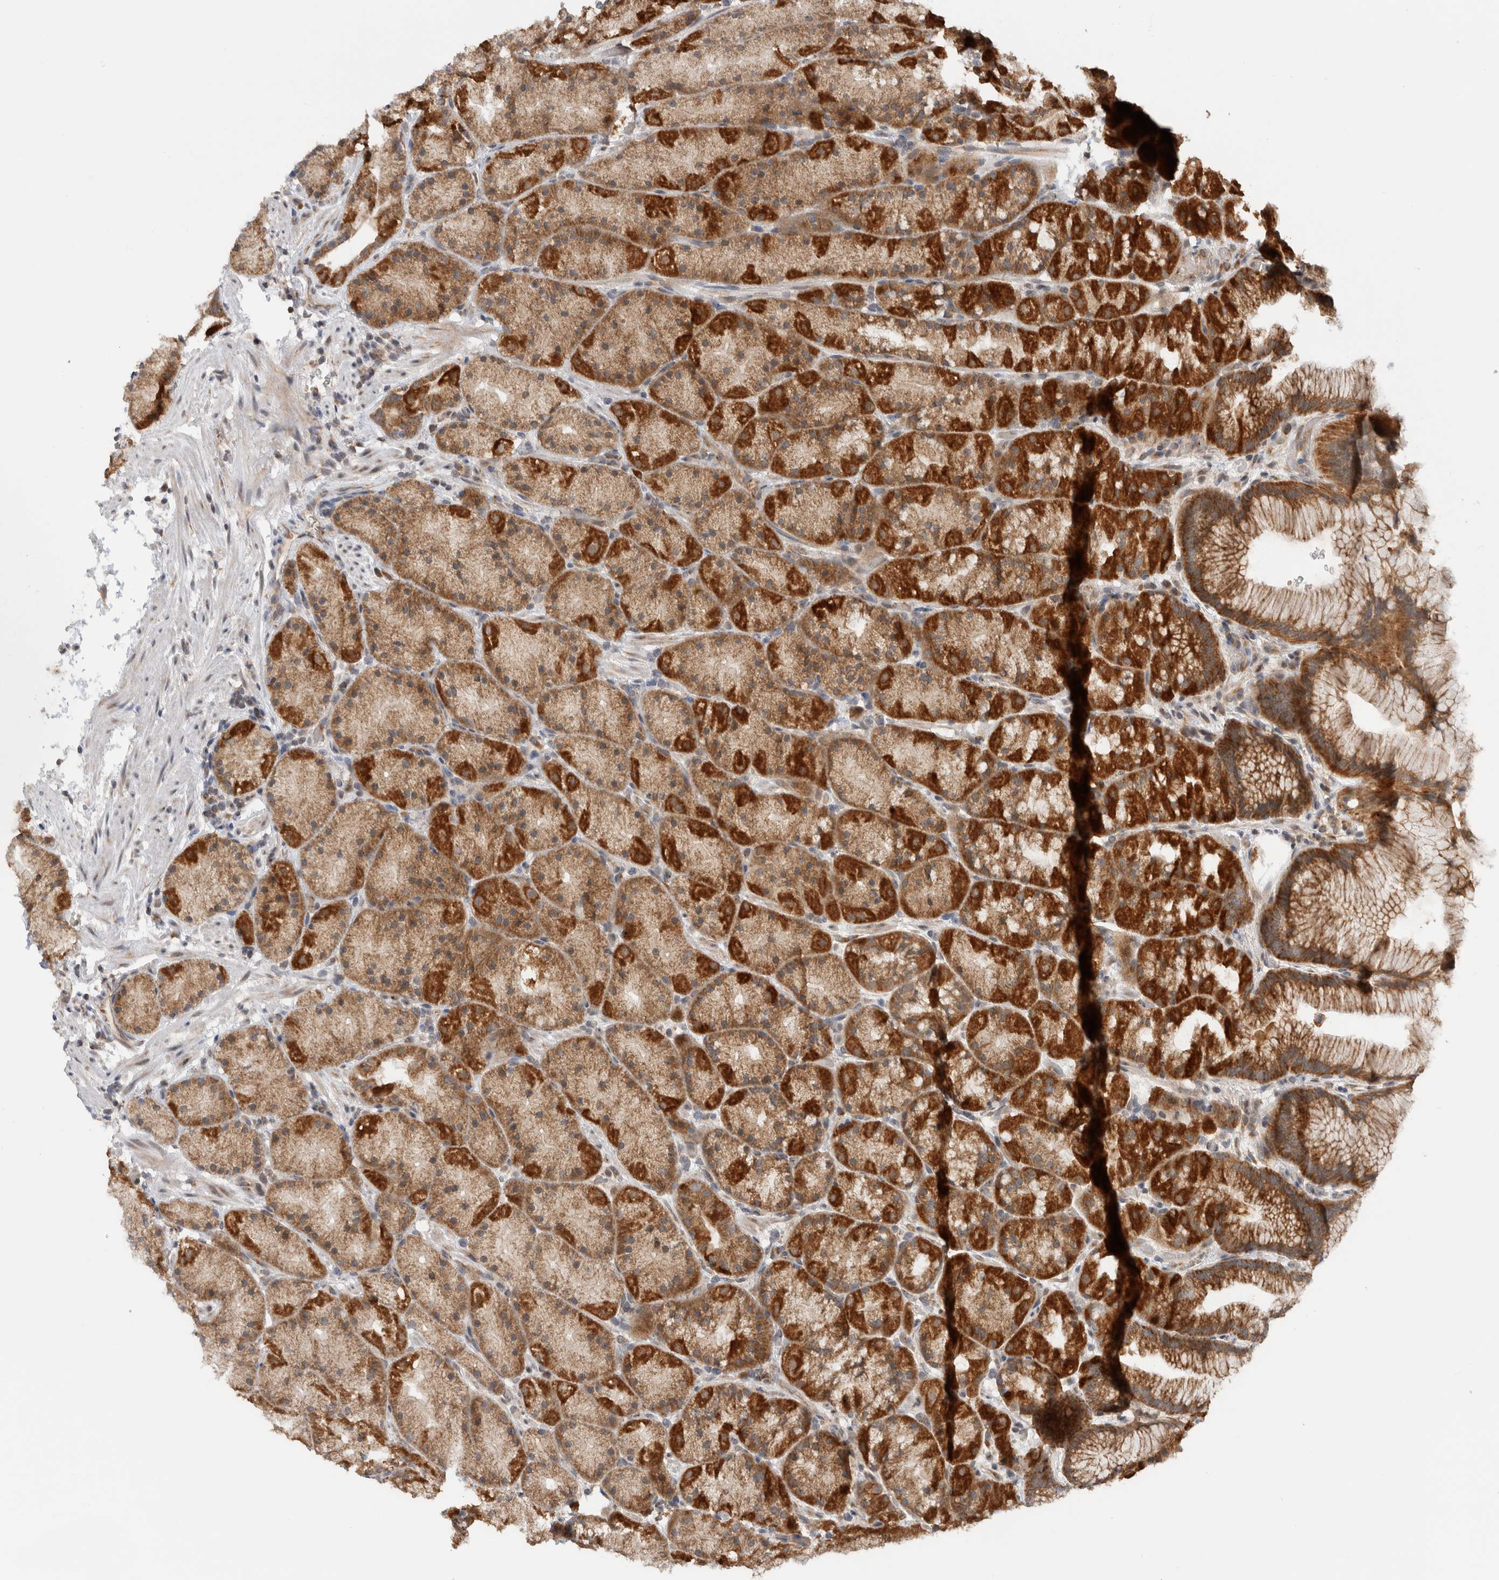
{"staining": {"intensity": "strong", "quantity": ">75%", "location": "cytoplasmic/membranous"}, "tissue": "stomach", "cell_type": "Glandular cells", "image_type": "normal", "snomed": [{"axis": "morphology", "description": "Normal tissue, NOS"}, {"axis": "topography", "description": "Stomach, upper"}, {"axis": "topography", "description": "Stomach"}], "caption": "Protein expression analysis of normal human stomach reveals strong cytoplasmic/membranous expression in approximately >75% of glandular cells. (brown staining indicates protein expression, while blue staining denotes nuclei).", "gene": "CMC2", "patient": {"sex": "male", "age": 48}}